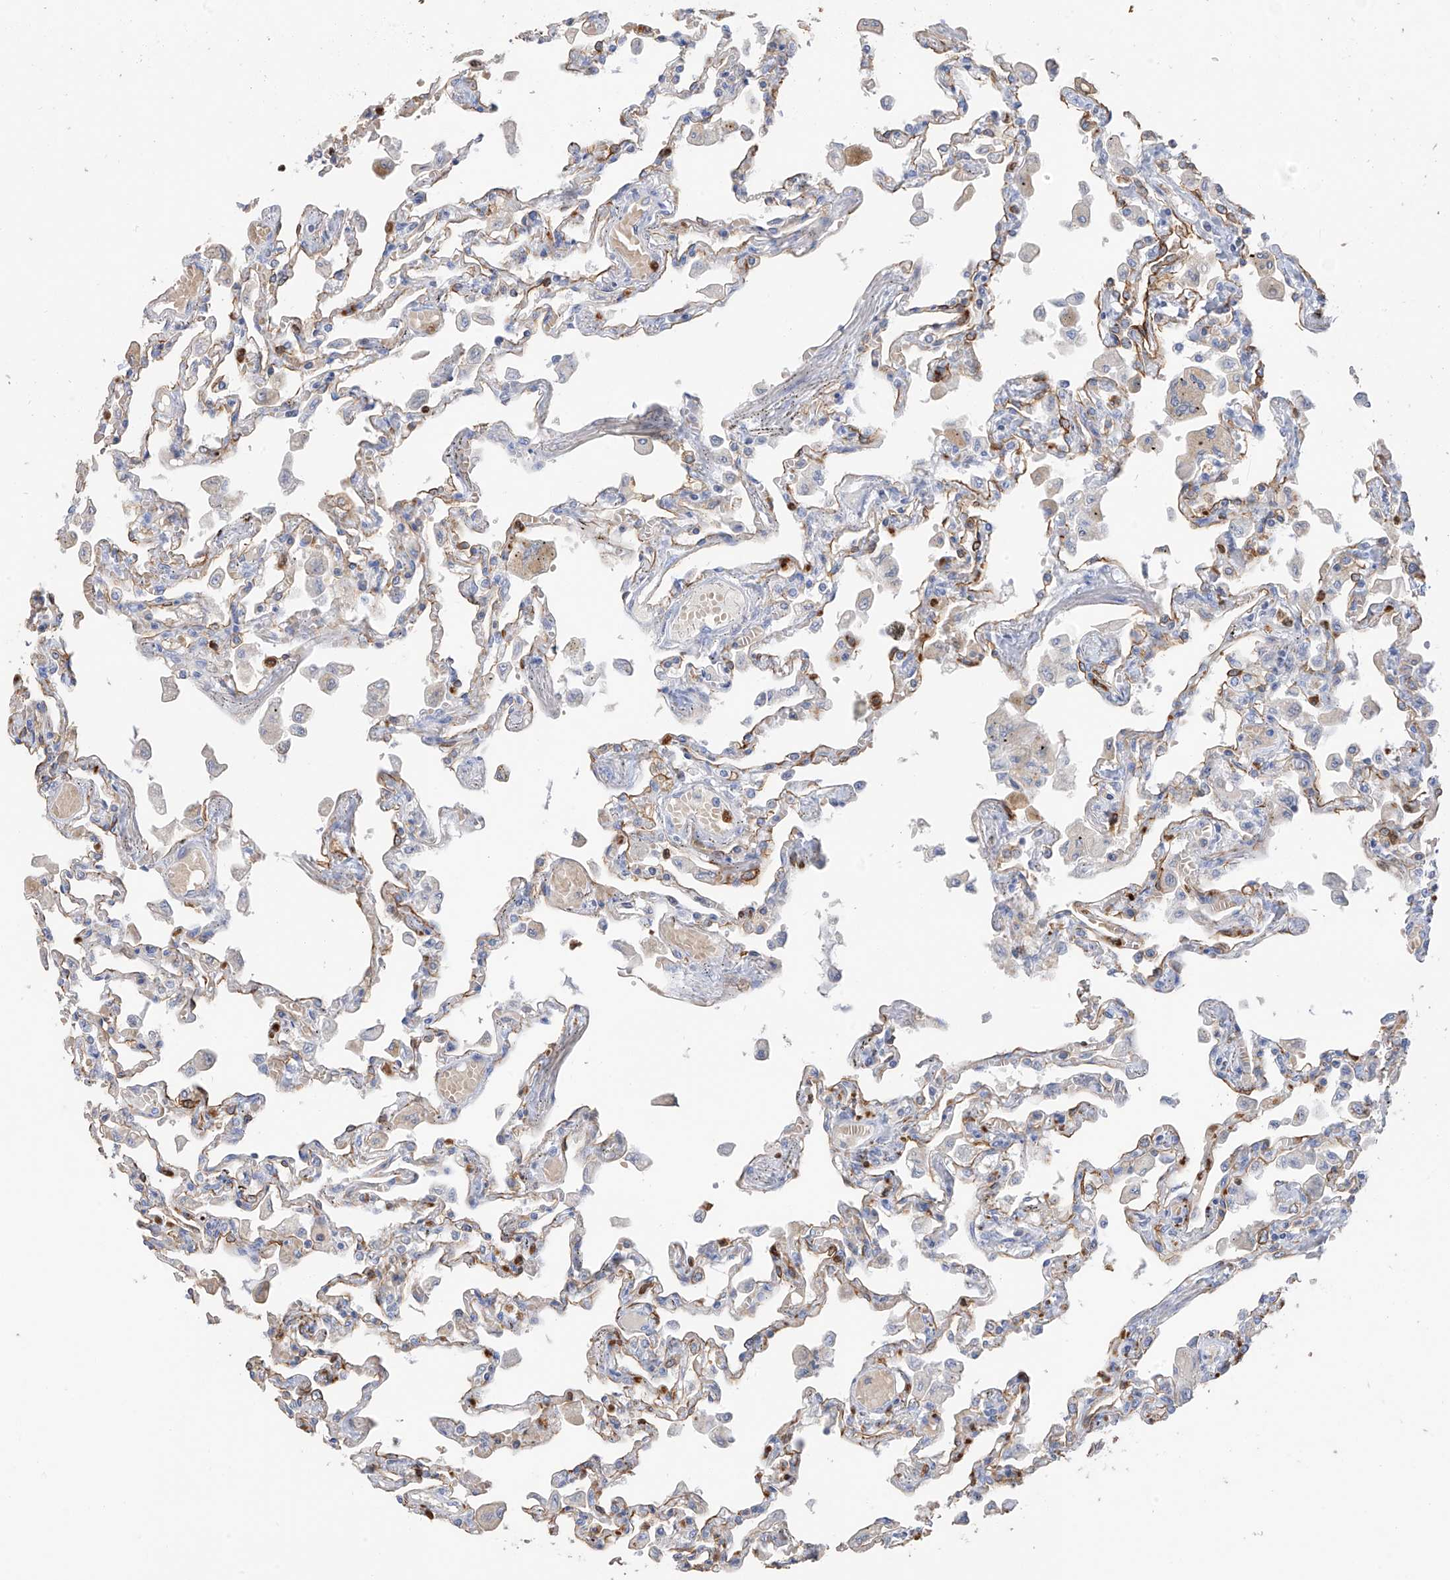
{"staining": {"intensity": "strong", "quantity": "<25%", "location": "cytoplasmic/membranous"}, "tissue": "lung", "cell_type": "Alveolar cells", "image_type": "normal", "snomed": [{"axis": "morphology", "description": "Normal tissue, NOS"}, {"axis": "topography", "description": "Bronchus"}, {"axis": "topography", "description": "Lung"}], "caption": "Human lung stained for a protein (brown) exhibits strong cytoplasmic/membranous positive expression in about <25% of alveolar cells.", "gene": "PAFAH1B3", "patient": {"sex": "female", "age": 49}}